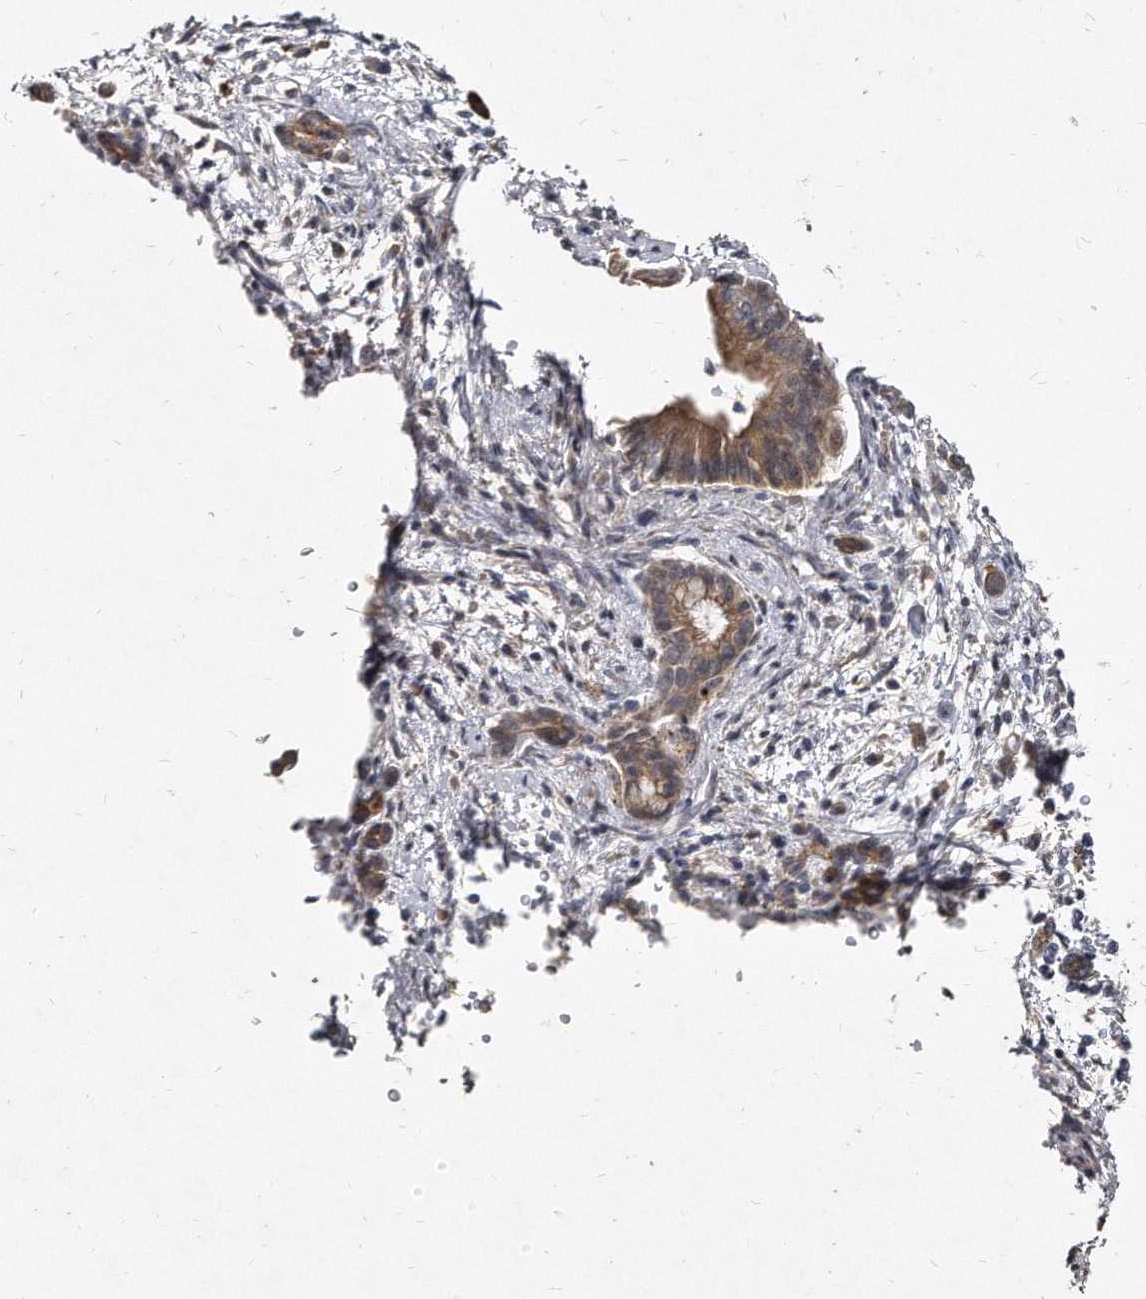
{"staining": {"intensity": "moderate", "quantity": ">75%", "location": "cytoplasmic/membranous"}, "tissue": "pancreatic cancer", "cell_type": "Tumor cells", "image_type": "cancer", "snomed": [{"axis": "morphology", "description": "Adenocarcinoma, NOS"}, {"axis": "topography", "description": "Pancreas"}], "caption": "Pancreatic adenocarcinoma stained for a protein (brown) displays moderate cytoplasmic/membranous positive positivity in about >75% of tumor cells.", "gene": "KLHDC3", "patient": {"sex": "male", "age": 58}}